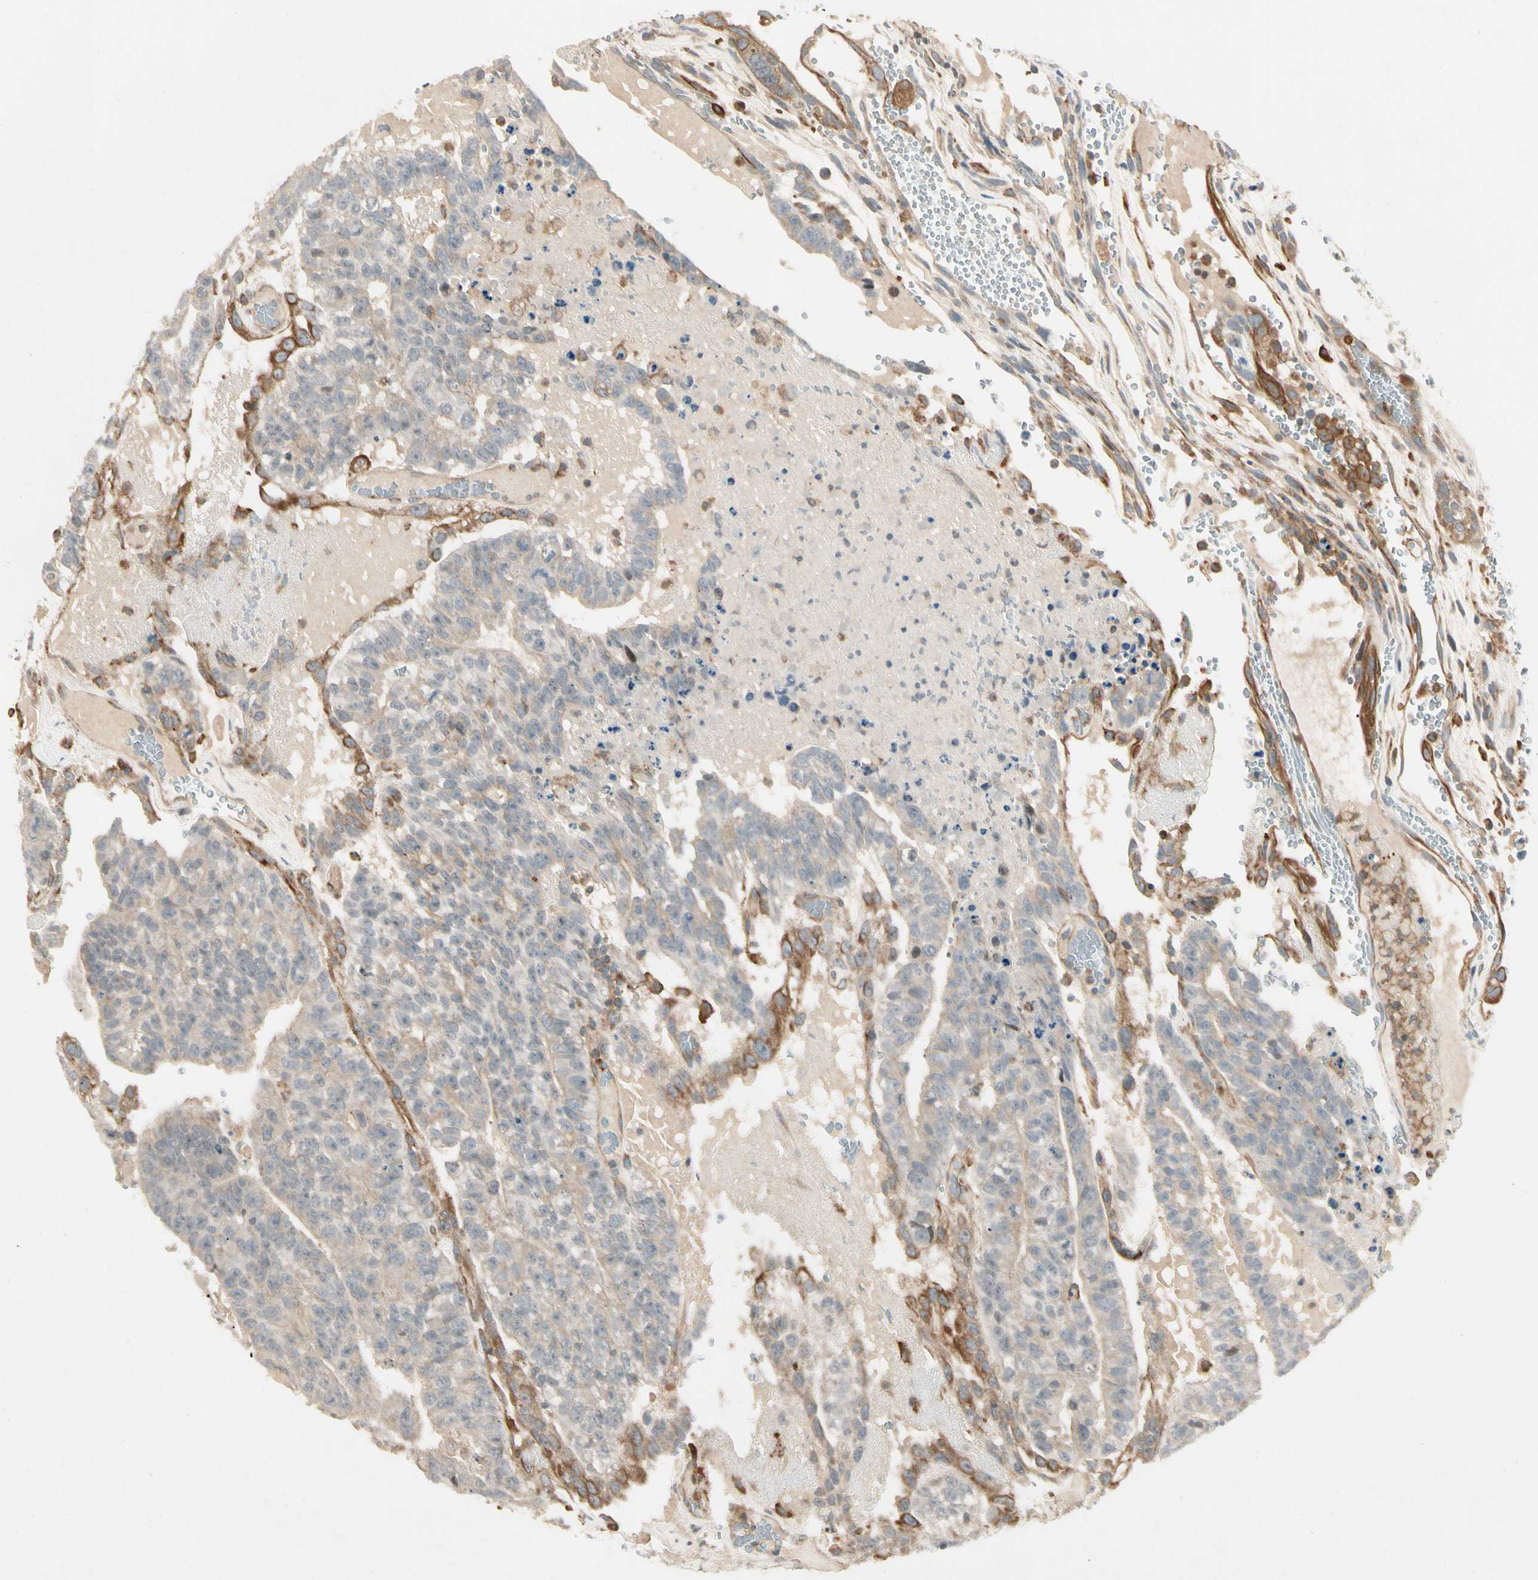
{"staining": {"intensity": "weak", "quantity": "<25%", "location": "cytoplasmic/membranous"}, "tissue": "testis cancer", "cell_type": "Tumor cells", "image_type": "cancer", "snomed": [{"axis": "morphology", "description": "Seminoma, NOS"}, {"axis": "morphology", "description": "Carcinoma, Embryonal, NOS"}, {"axis": "topography", "description": "Testis"}], "caption": "There is no significant expression in tumor cells of testis cancer (seminoma).", "gene": "FNDC3B", "patient": {"sex": "male", "age": 52}}